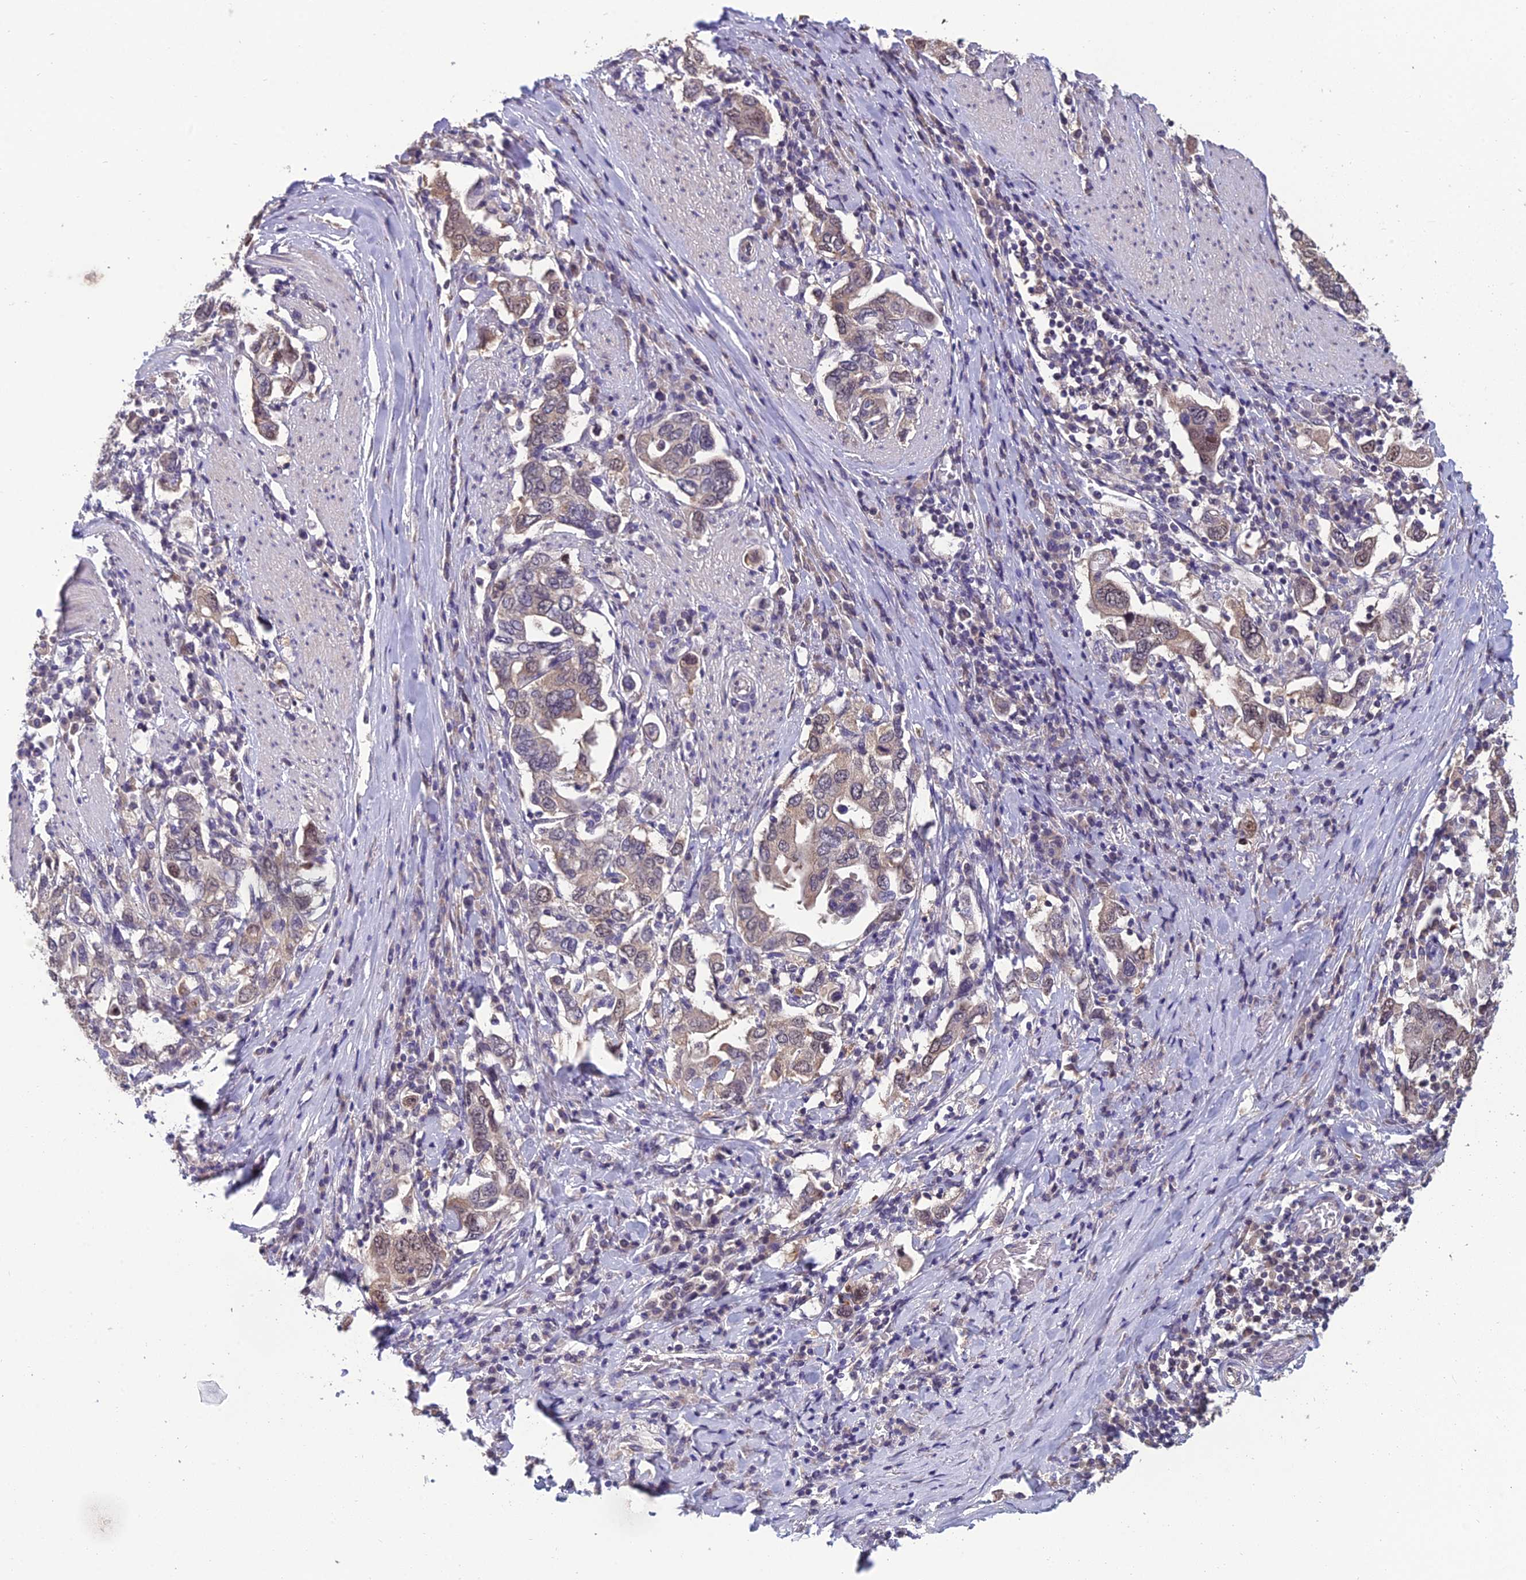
{"staining": {"intensity": "weak", "quantity": ">75%", "location": "cytoplasmic/membranous,nuclear"}, "tissue": "stomach cancer", "cell_type": "Tumor cells", "image_type": "cancer", "snomed": [{"axis": "morphology", "description": "Adenocarcinoma, NOS"}, {"axis": "topography", "description": "Stomach, upper"}, {"axis": "topography", "description": "Stomach"}], "caption": "Stomach cancer (adenocarcinoma) tissue shows weak cytoplasmic/membranous and nuclear expression in about >75% of tumor cells", "gene": "GRWD1", "patient": {"sex": "male", "age": 62}}